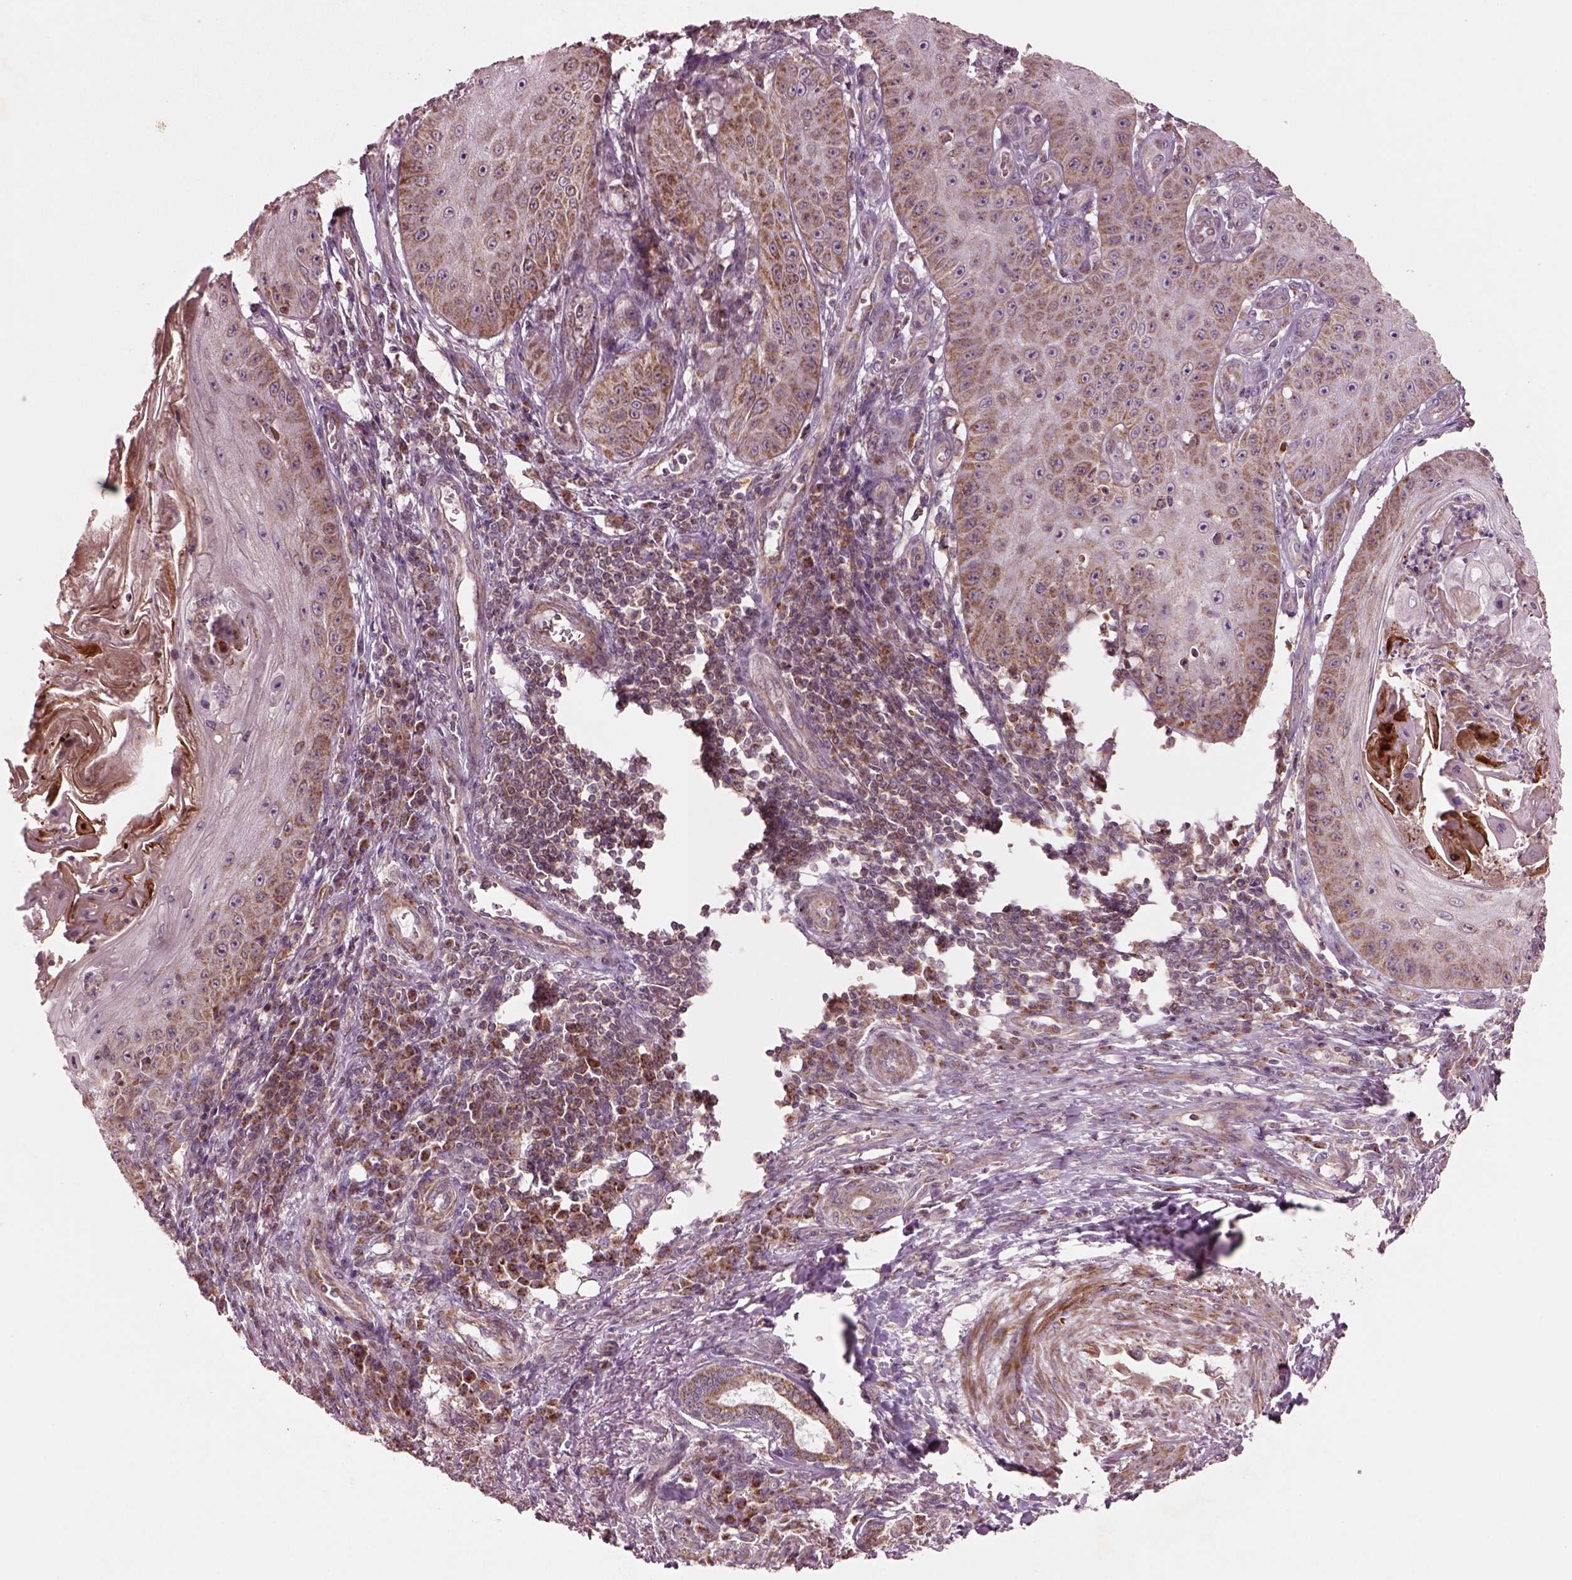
{"staining": {"intensity": "moderate", "quantity": ">75%", "location": "cytoplasmic/membranous"}, "tissue": "skin cancer", "cell_type": "Tumor cells", "image_type": "cancer", "snomed": [{"axis": "morphology", "description": "Squamous cell carcinoma, NOS"}, {"axis": "topography", "description": "Skin"}], "caption": "Immunohistochemical staining of human skin cancer demonstrates moderate cytoplasmic/membranous protein expression in approximately >75% of tumor cells.", "gene": "SLC25A5", "patient": {"sex": "male", "age": 70}}